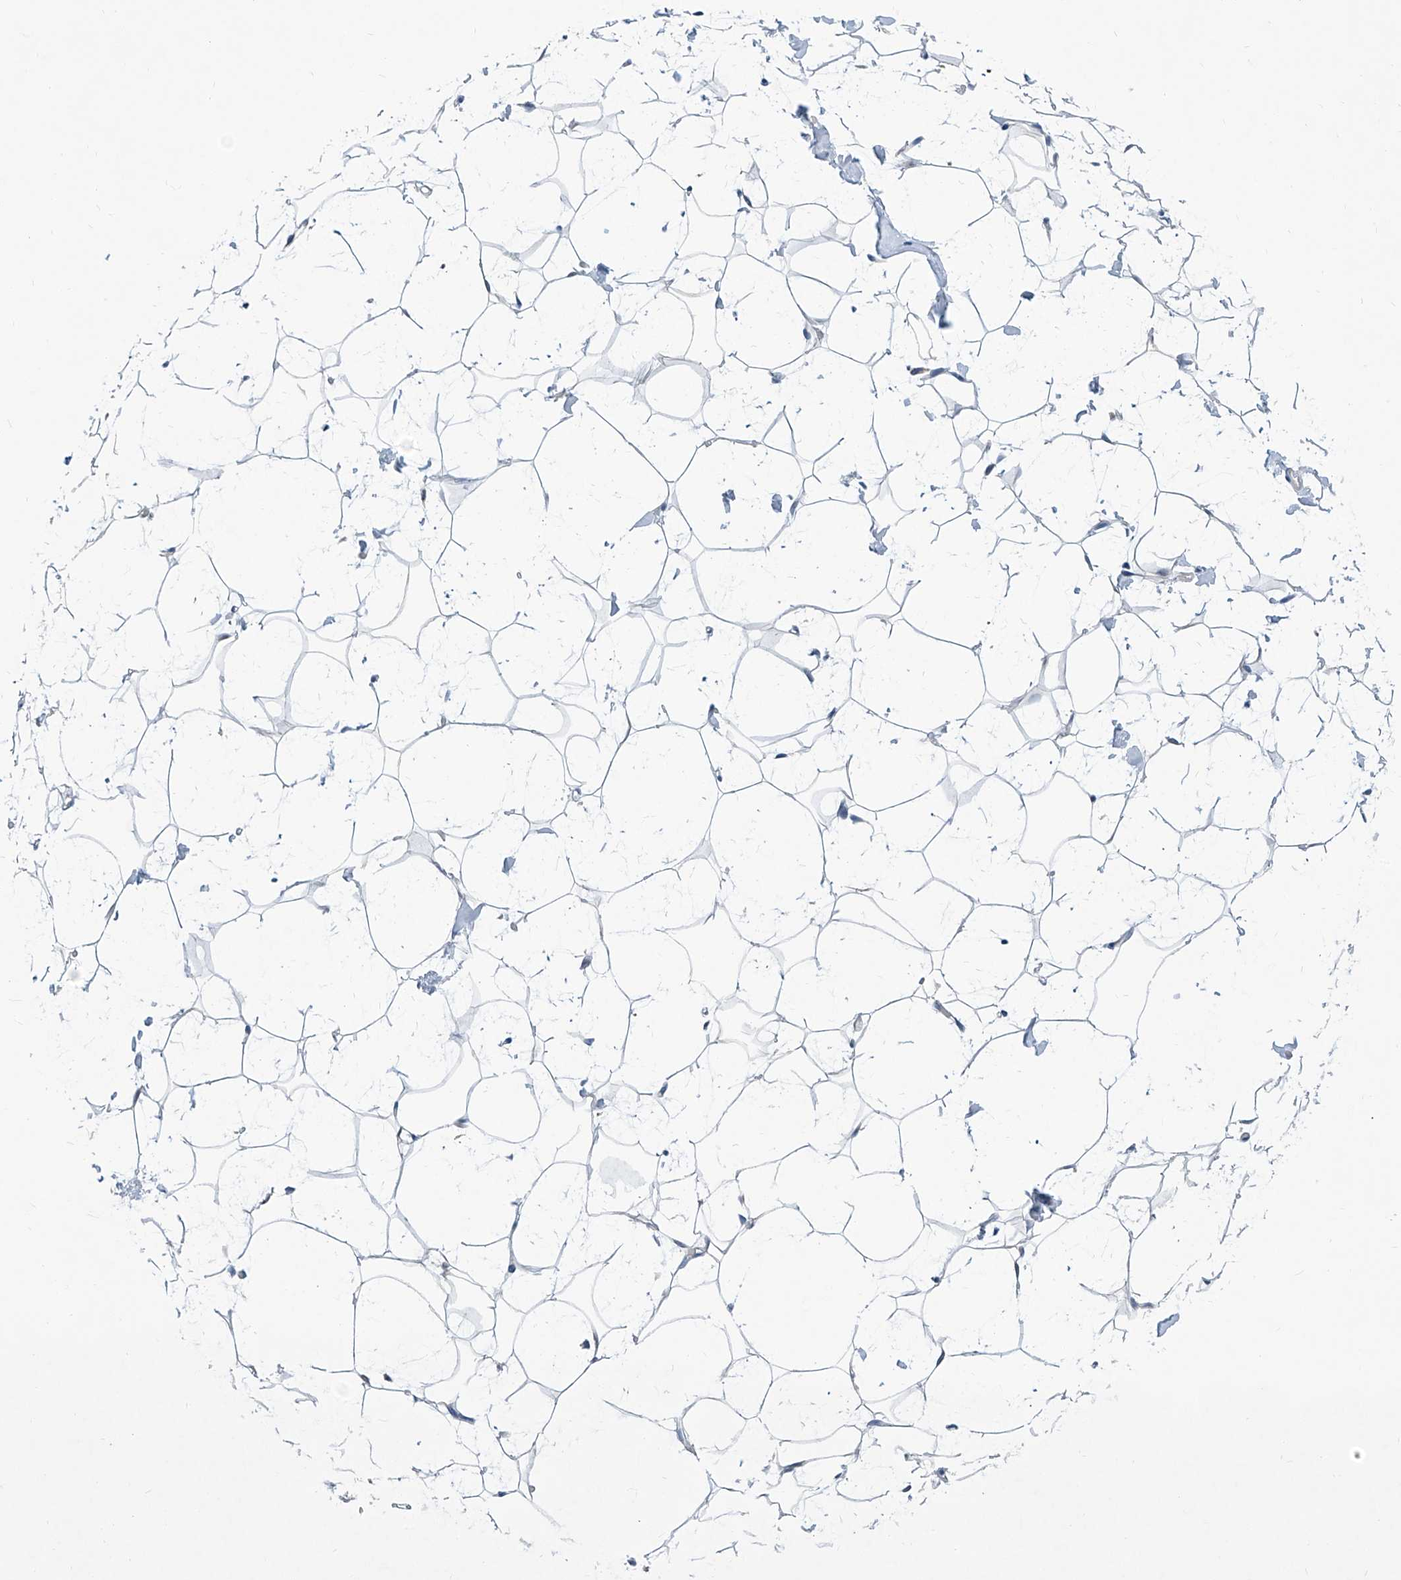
{"staining": {"intensity": "negative", "quantity": "none", "location": "none"}, "tissue": "adipose tissue", "cell_type": "Adipocytes", "image_type": "normal", "snomed": [{"axis": "morphology", "description": "Normal tissue, NOS"}, {"axis": "topography", "description": "Breast"}], "caption": "Protein analysis of normal adipose tissue shows no significant expression in adipocytes. The staining is performed using DAB brown chromogen with nuclei counter-stained in using hematoxylin.", "gene": "ZNF519", "patient": {"sex": "female", "age": 23}}